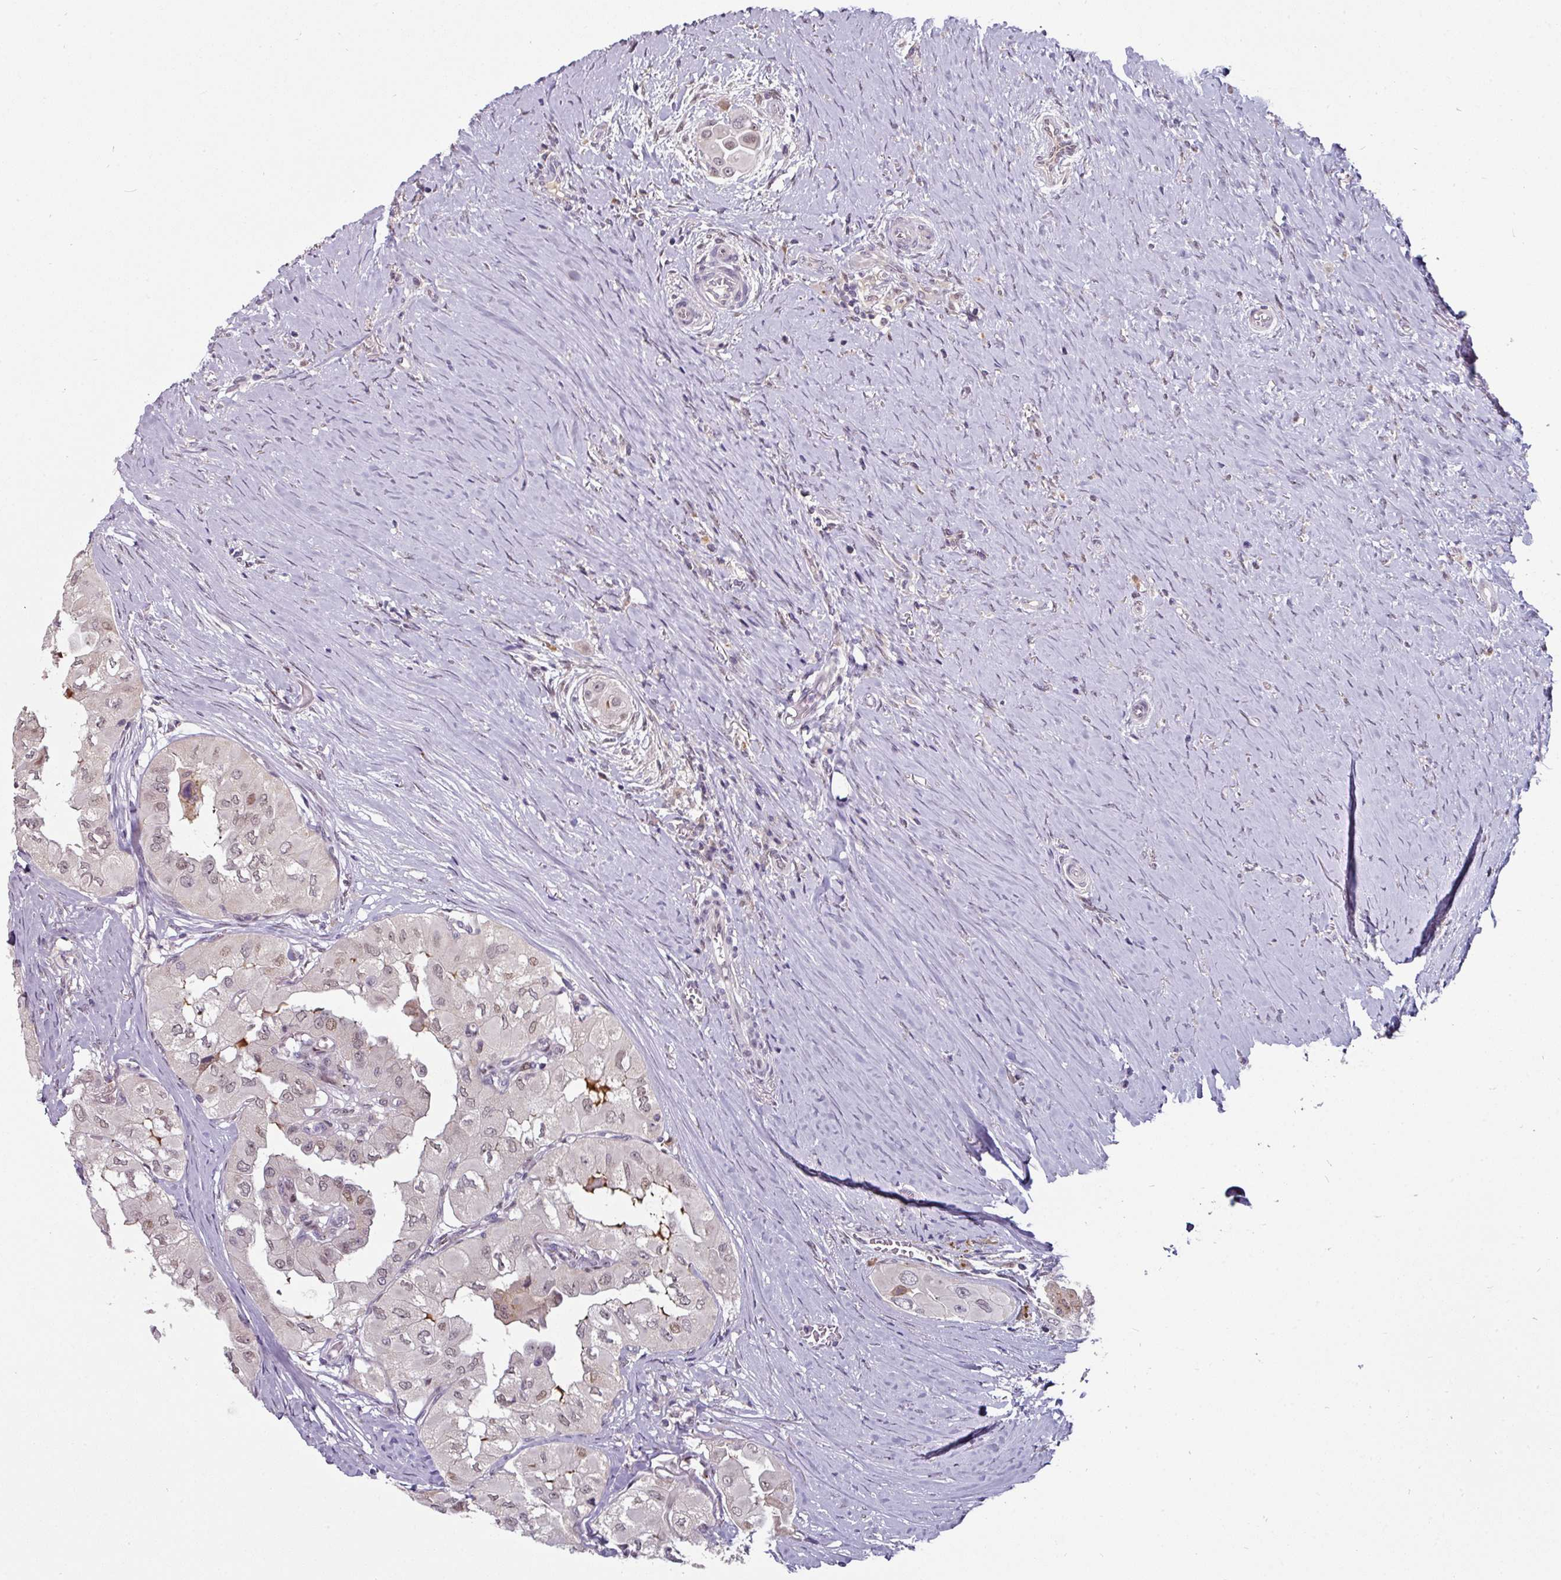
{"staining": {"intensity": "weak", "quantity": "<25%", "location": "nuclear"}, "tissue": "thyroid cancer", "cell_type": "Tumor cells", "image_type": "cancer", "snomed": [{"axis": "morphology", "description": "Papillary adenocarcinoma, NOS"}, {"axis": "topography", "description": "Thyroid gland"}], "caption": "Thyroid cancer (papillary adenocarcinoma) was stained to show a protein in brown. There is no significant positivity in tumor cells.", "gene": "SWSAP1", "patient": {"sex": "female", "age": 59}}